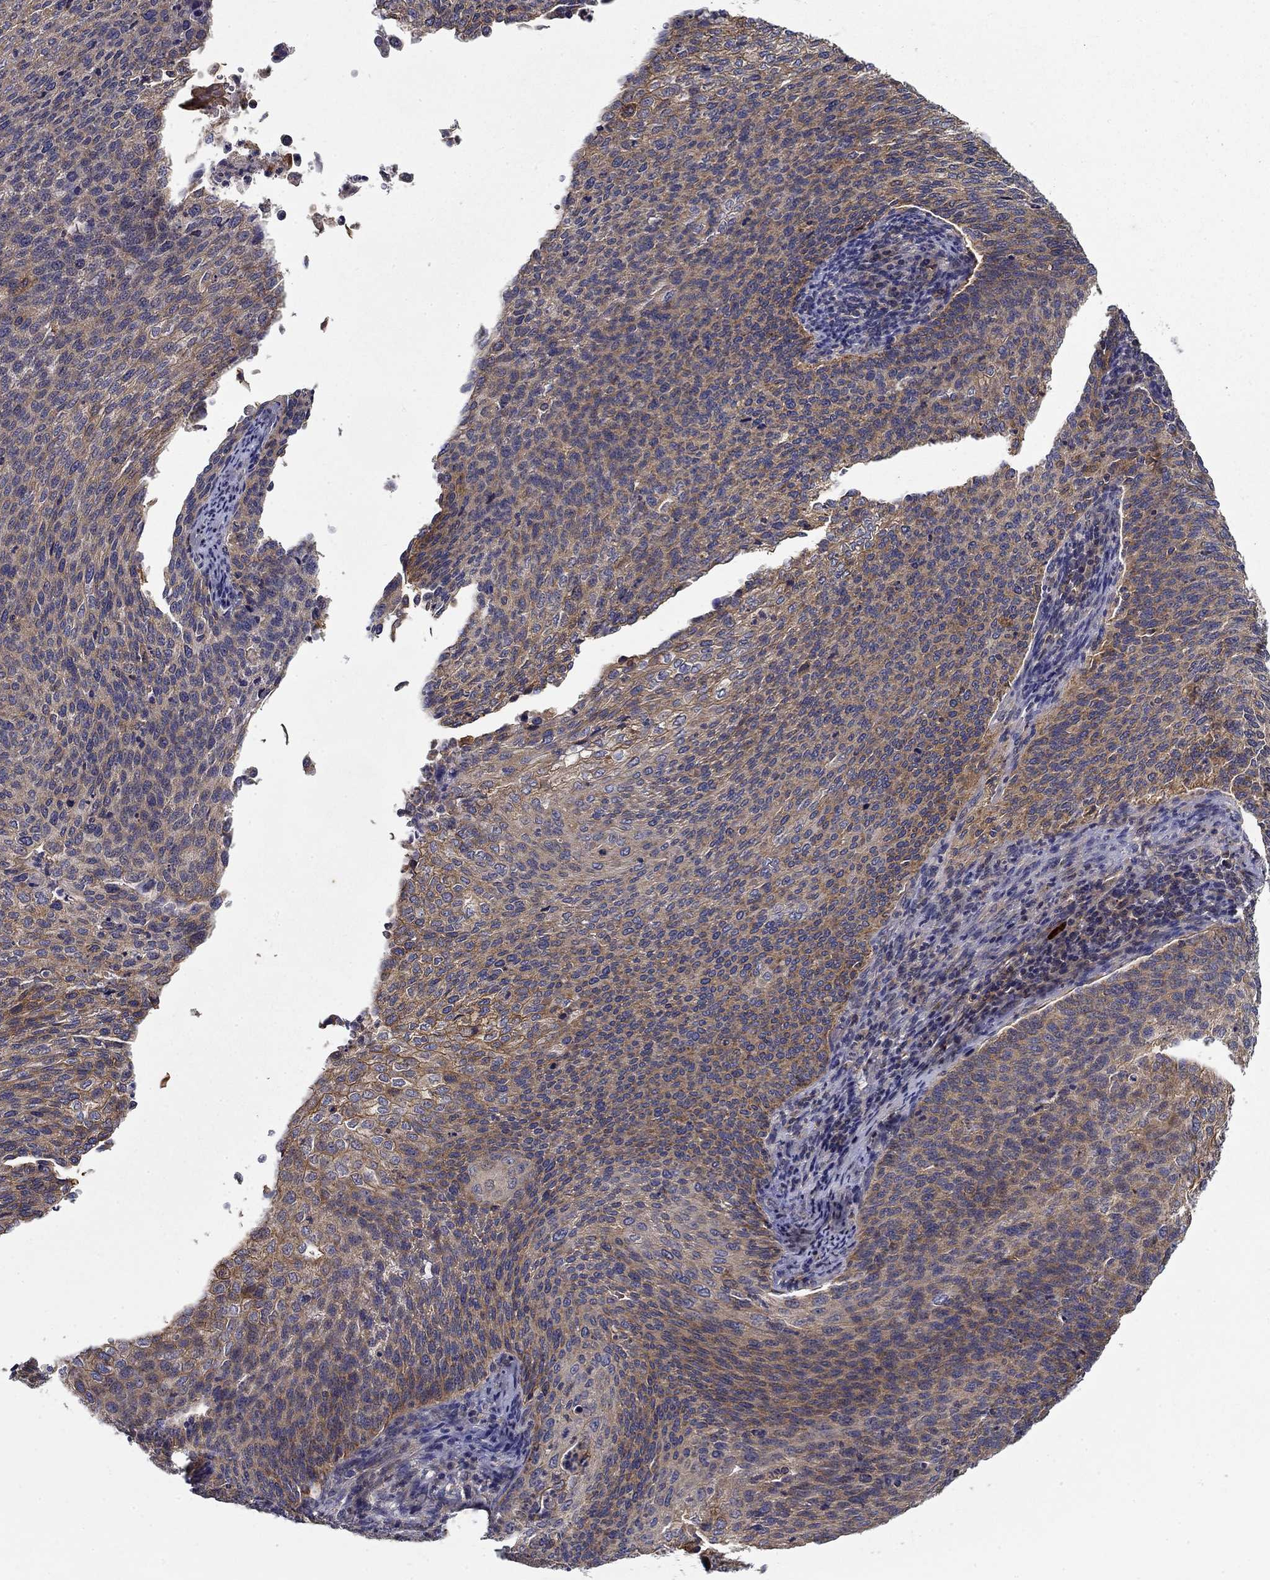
{"staining": {"intensity": "moderate", "quantity": "25%-75%", "location": "cytoplasmic/membranous"}, "tissue": "cervical cancer", "cell_type": "Tumor cells", "image_type": "cancer", "snomed": [{"axis": "morphology", "description": "Squamous cell carcinoma, NOS"}, {"axis": "topography", "description": "Cervix"}], "caption": "This histopathology image displays immunohistochemistry (IHC) staining of squamous cell carcinoma (cervical), with medium moderate cytoplasmic/membranous positivity in about 25%-75% of tumor cells.", "gene": "ALDH4A1", "patient": {"sex": "female", "age": 52}}